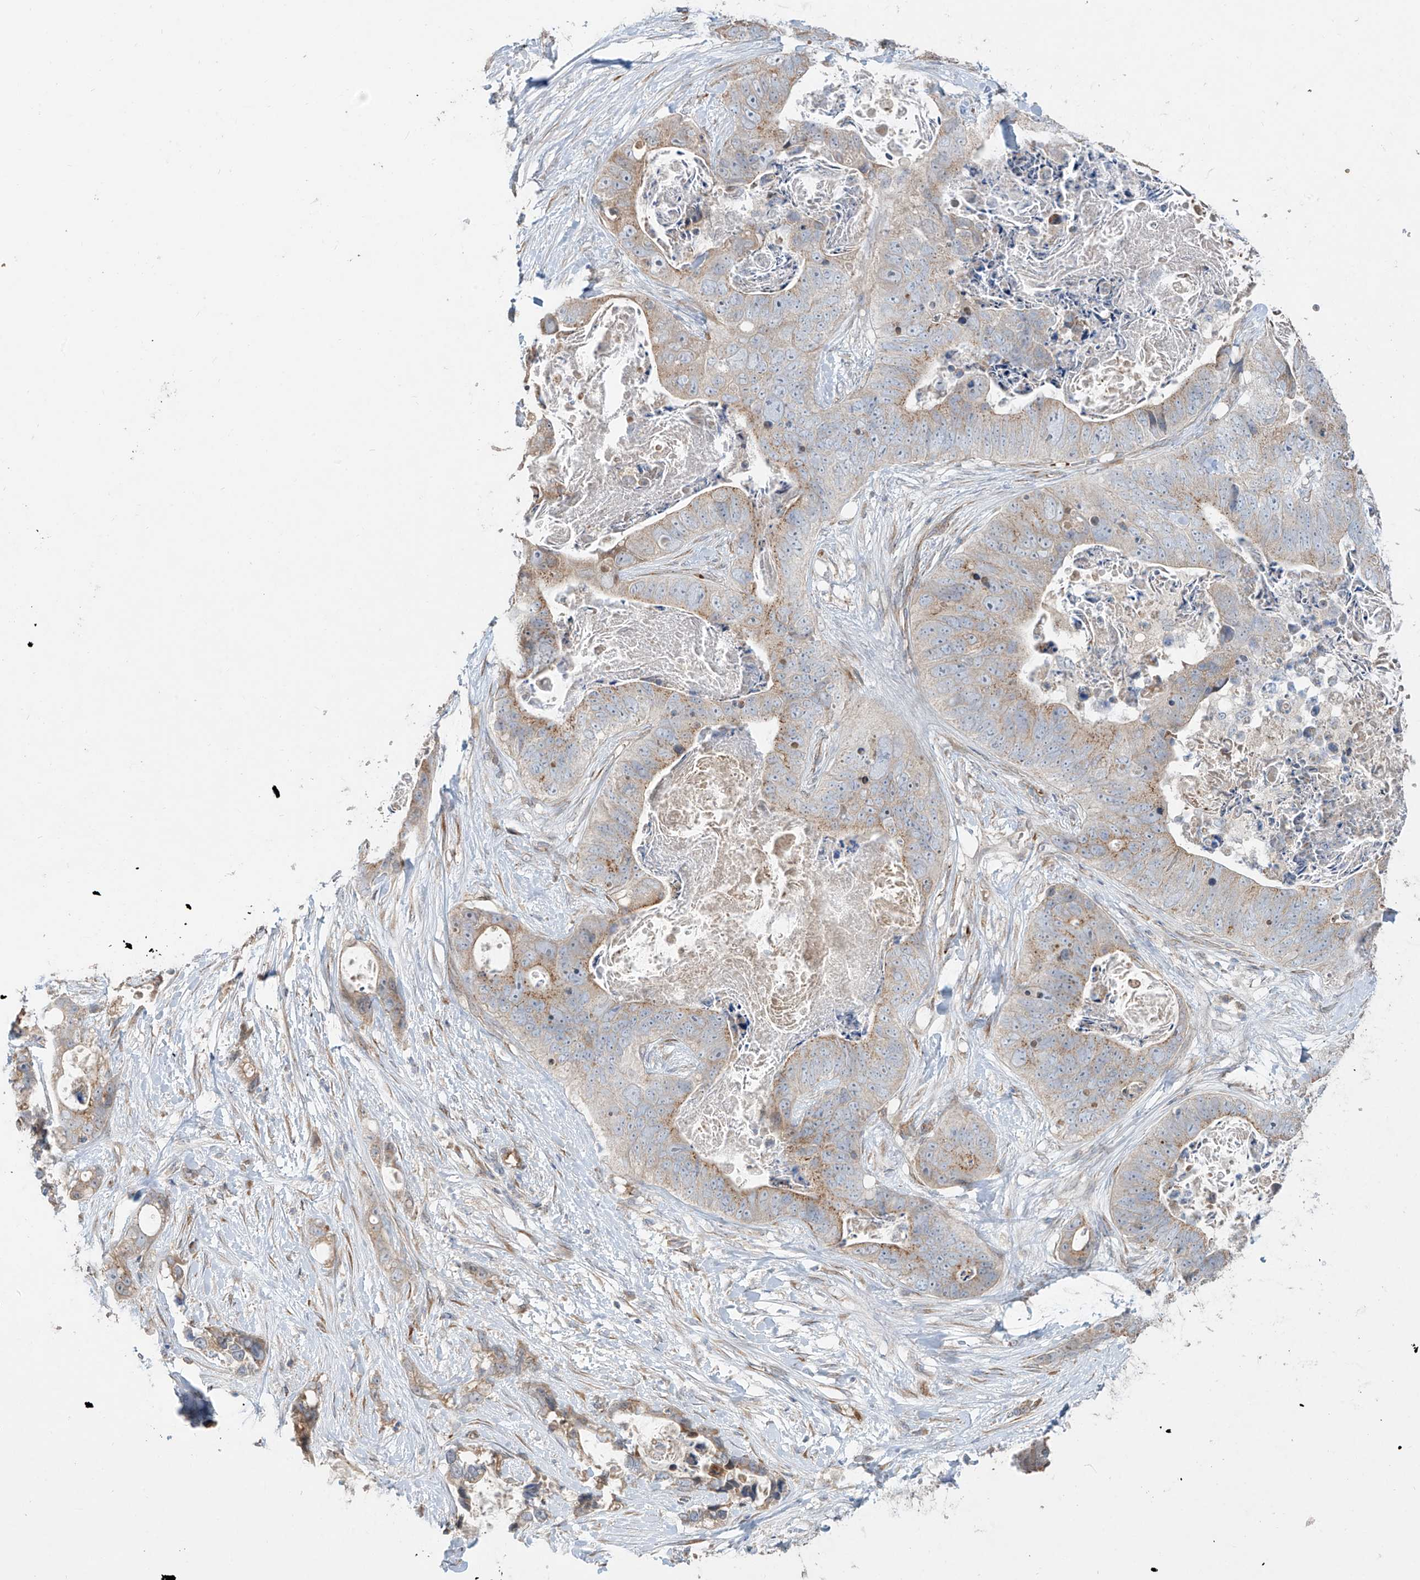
{"staining": {"intensity": "weak", "quantity": ">75%", "location": "cytoplasmic/membranous"}, "tissue": "stomach cancer", "cell_type": "Tumor cells", "image_type": "cancer", "snomed": [{"axis": "morphology", "description": "Adenocarcinoma, NOS"}, {"axis": "topography", "description": "Stomach"}], "caption": "Tumor cells reveal low levels of weak cytoplasmic/membranous staining in about >75% of cells in human adenocarcinoma (stomach).", "gene": "ABTB1", "patient": {"sex": "female", "age": 89}}